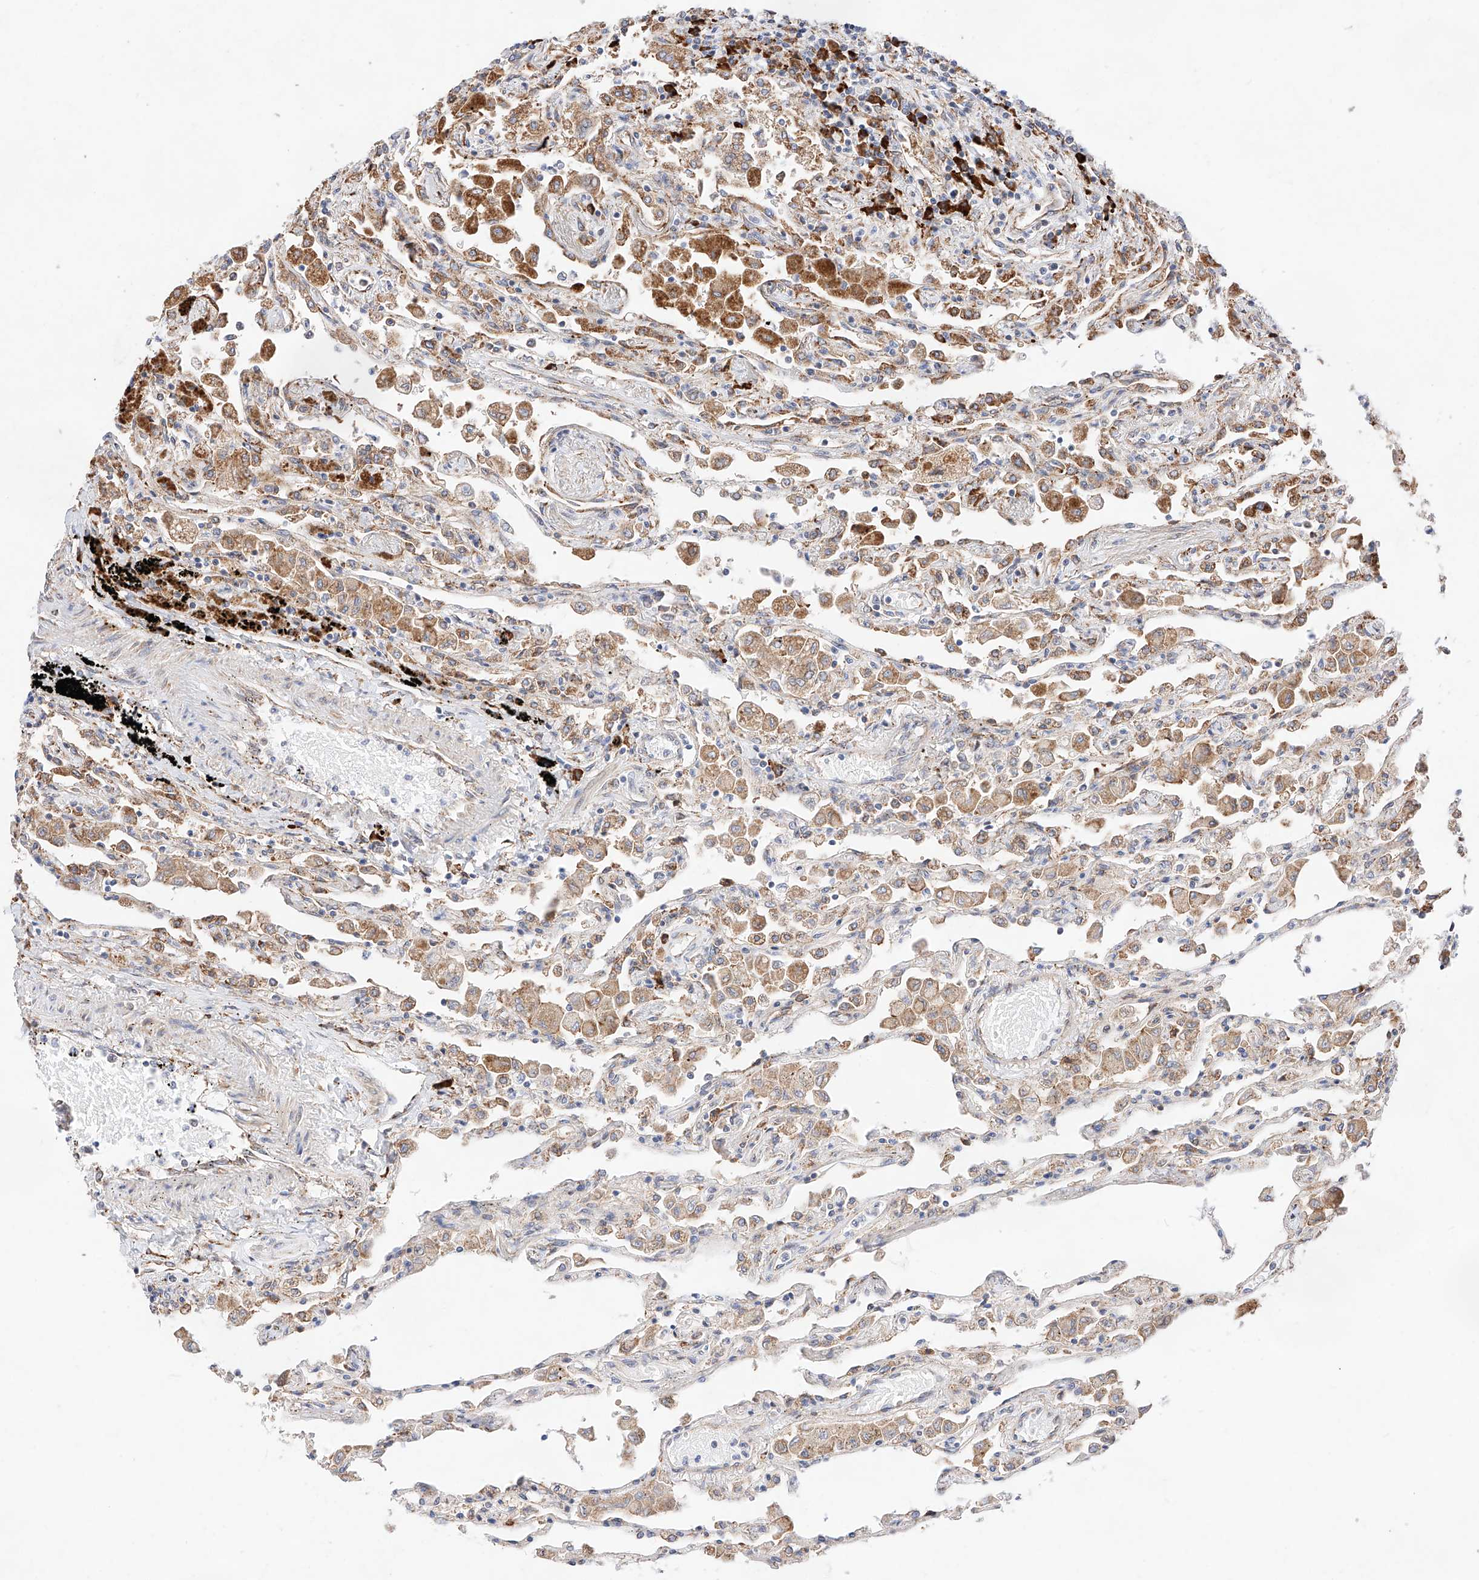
{"staining": {"intensity": "weak", "quantity": "25%-75%", "location": "cytoplasmic/membranous"}, "tissue": "lung", "cell_type": "Alveolar cells", "image_type": "normal", "snomed": [{"axis": "morphology", "description": "Normal tissue, NOS"}, {"axis": "topography", "description": "Bronchus"}, {"axis": "topography", "description": "Lung"}], "caption": "The photomicrograph demonstrates staining of unremarkable lung, revealing weak cytoplasmic/membranous protein staining (brown color) within alveolar cells.", "gene": "ATP9B", "patient": {"sex": "female", "age": 49}}